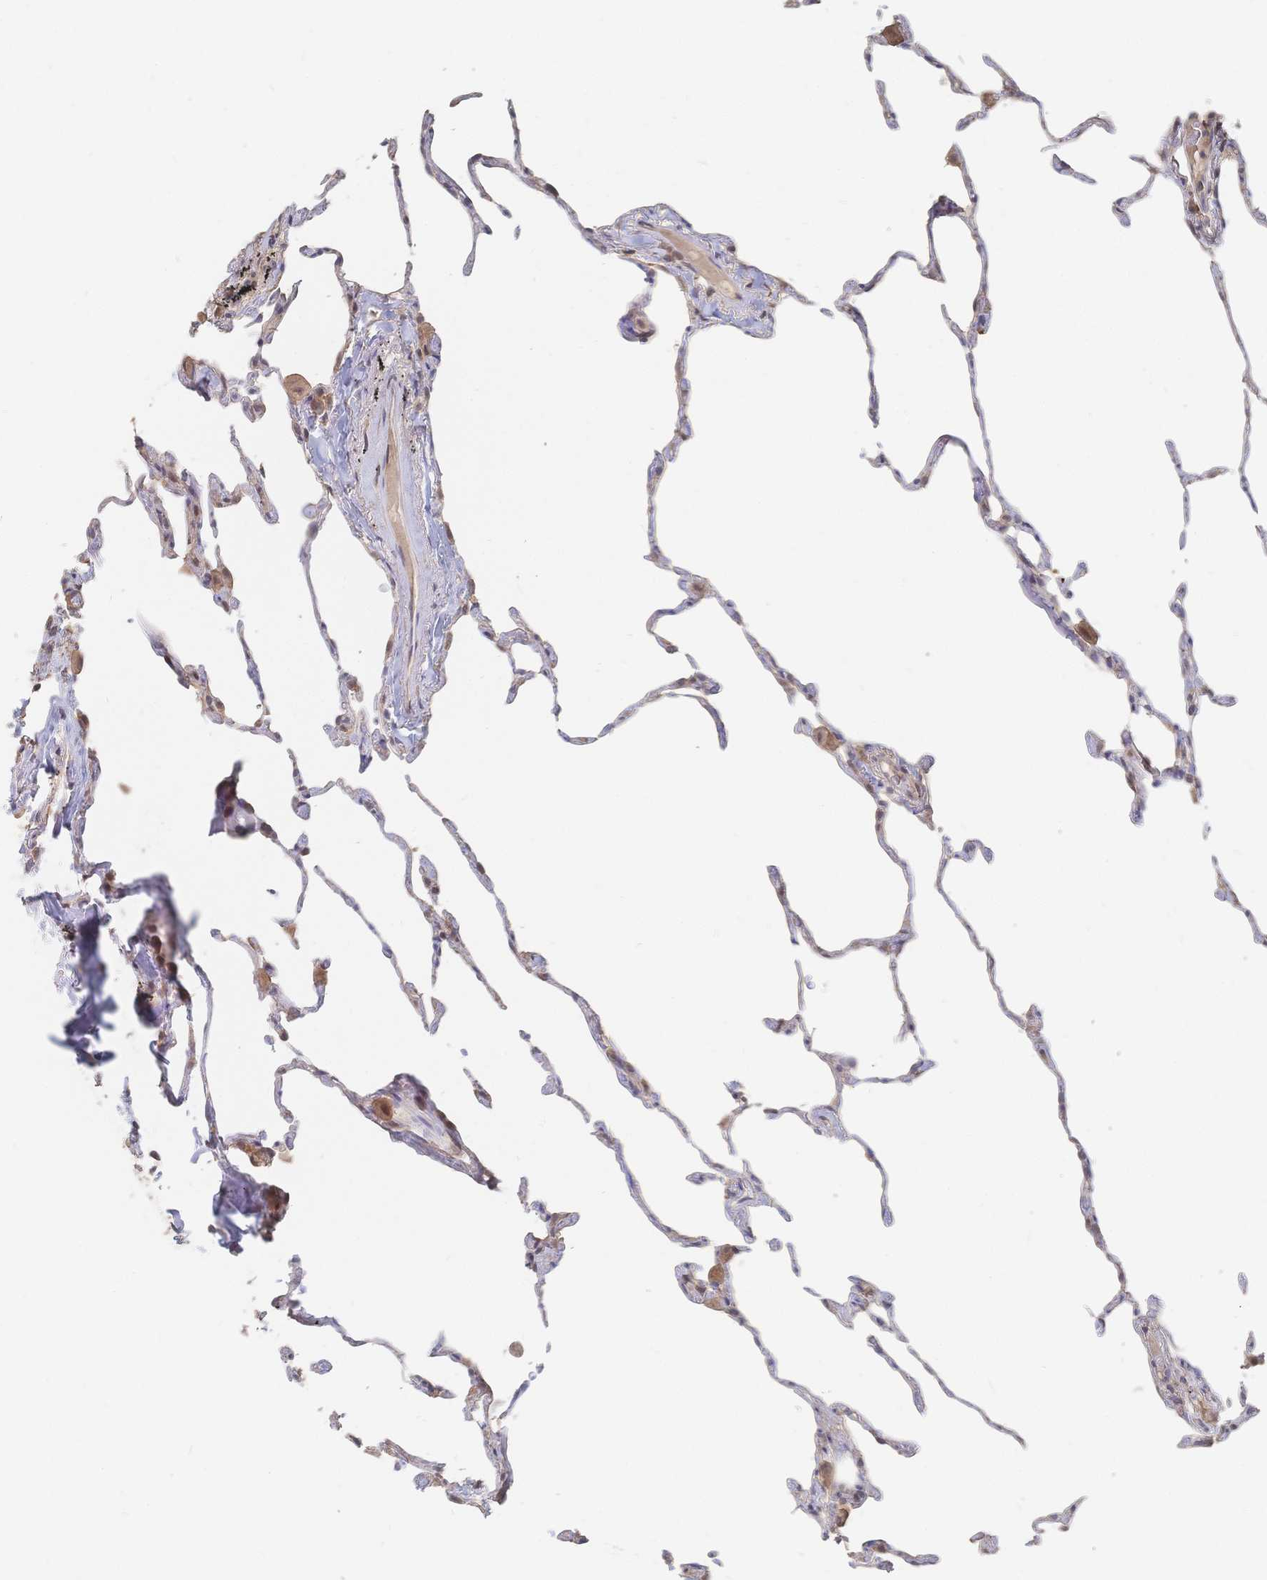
{"staining": {"intensity": "weak", "quantity": "<25%", "location": "cytoplasmic/membranous"}, "tissue": "lung", "cell_type": "Alveolar cells", "image_type": "normal", "snomed": [{"axis": "morphology", "description": "Normal tissue, NOS"}, {"axis": "topography", "description": "Lung"}], "caption": "Photomicrograph shows no protein staining in alveolar cells of normal lung.", "gene": "LRP5", "patient": {"sex": "female", "age": 57}}